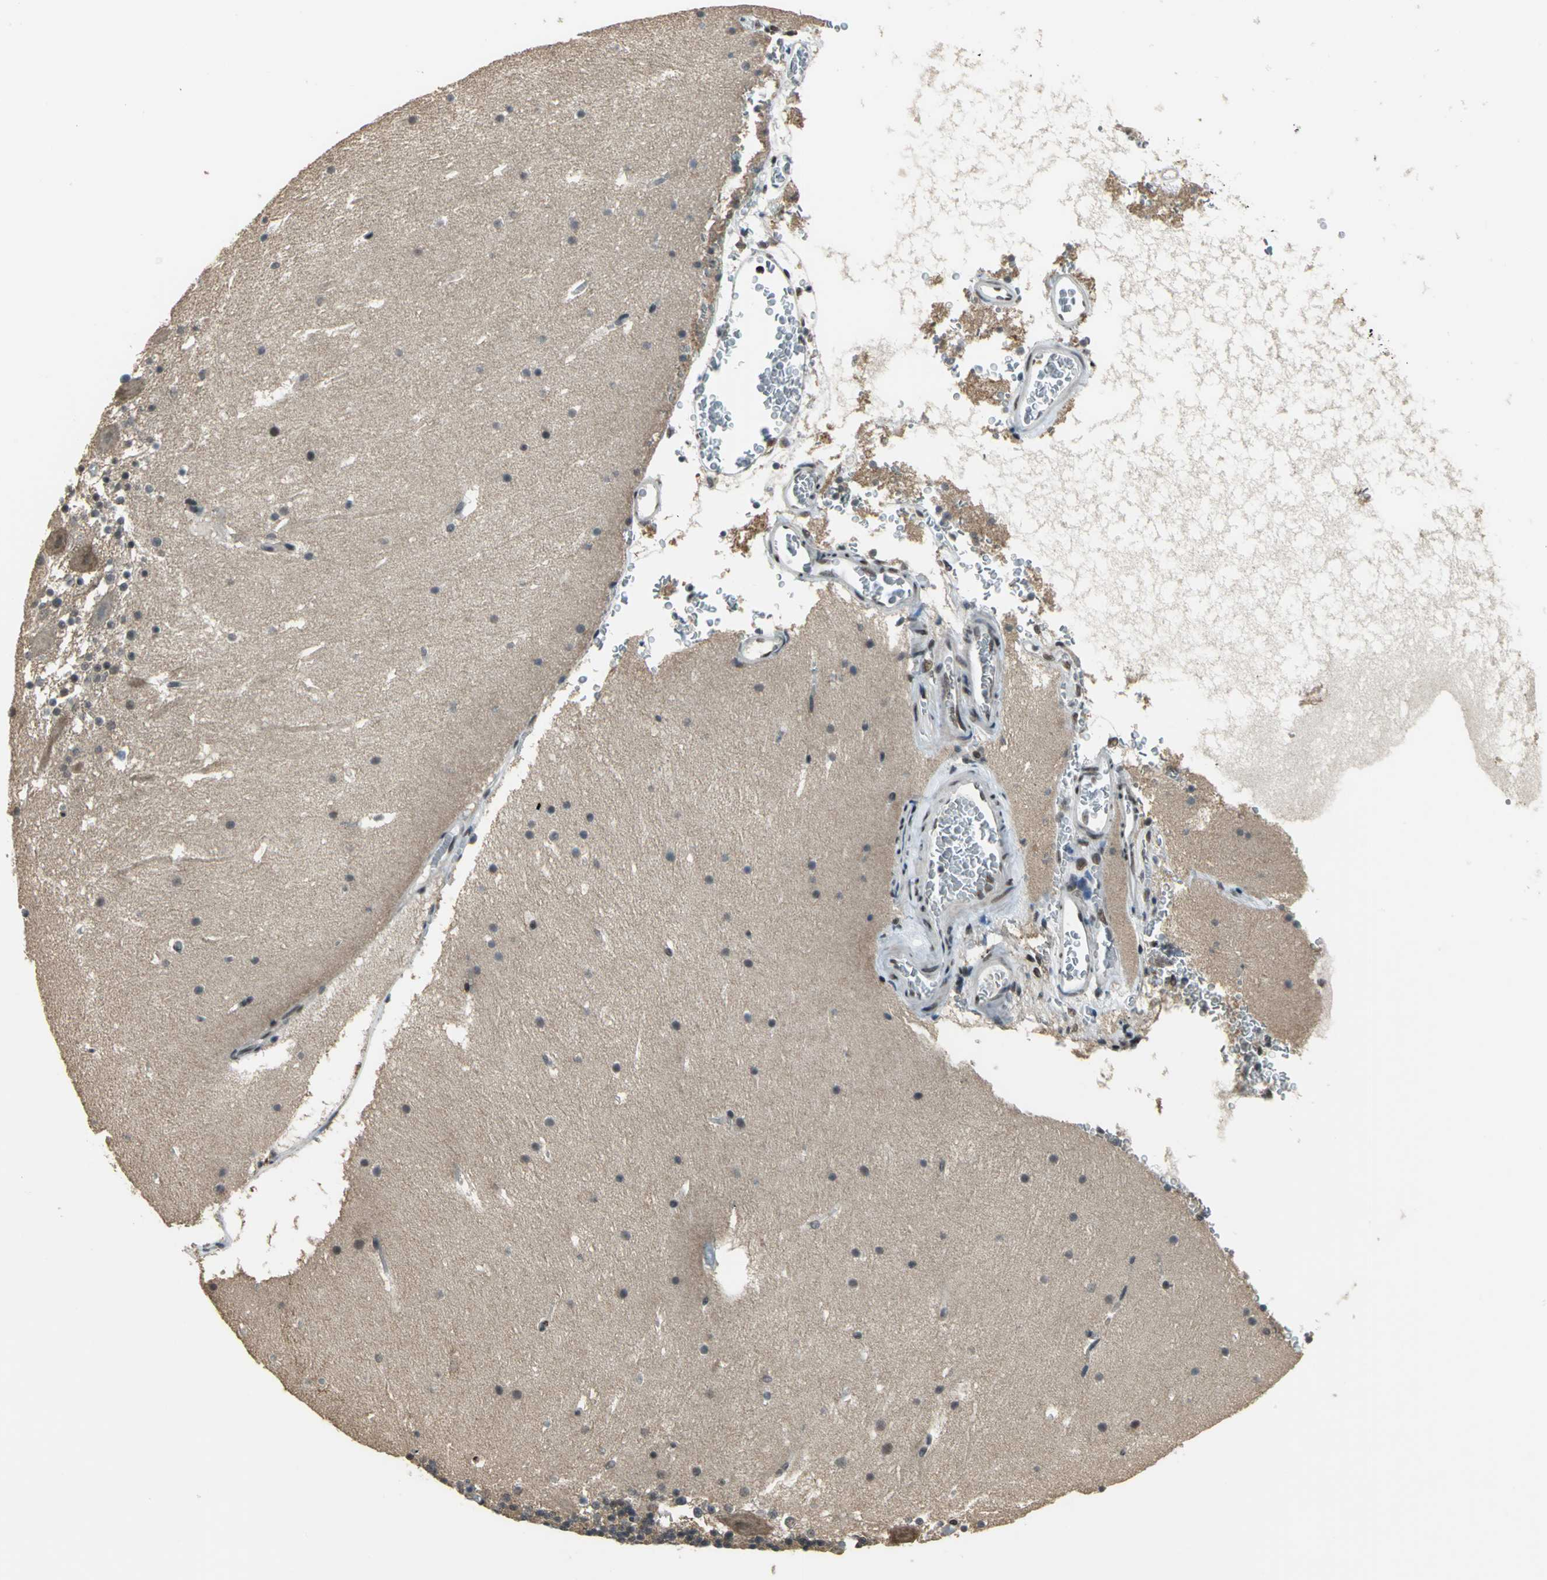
{"staining": {"intensity": "moderate", "quantity": "25%-75%", "location": "cytoplasmic/membranous"}, "tissue": "cerebellum", "cell_type": "Cells in granular layer", "image_type": "normal", "snomed": [{"axis": "morphology", "description": "Normal tissue, NOS"}, {"axis": "topography", "description": "Cerebellum"}], "caption": "The immunohistochemical stain labels moderate cytoplasmic/membranous positivity in cells in granular layer of benign cerebellum. (IHC, brightfield microscopy, high magnification).", "gene": "ELF2", "patient": {"sex": "male", "age": 45}}